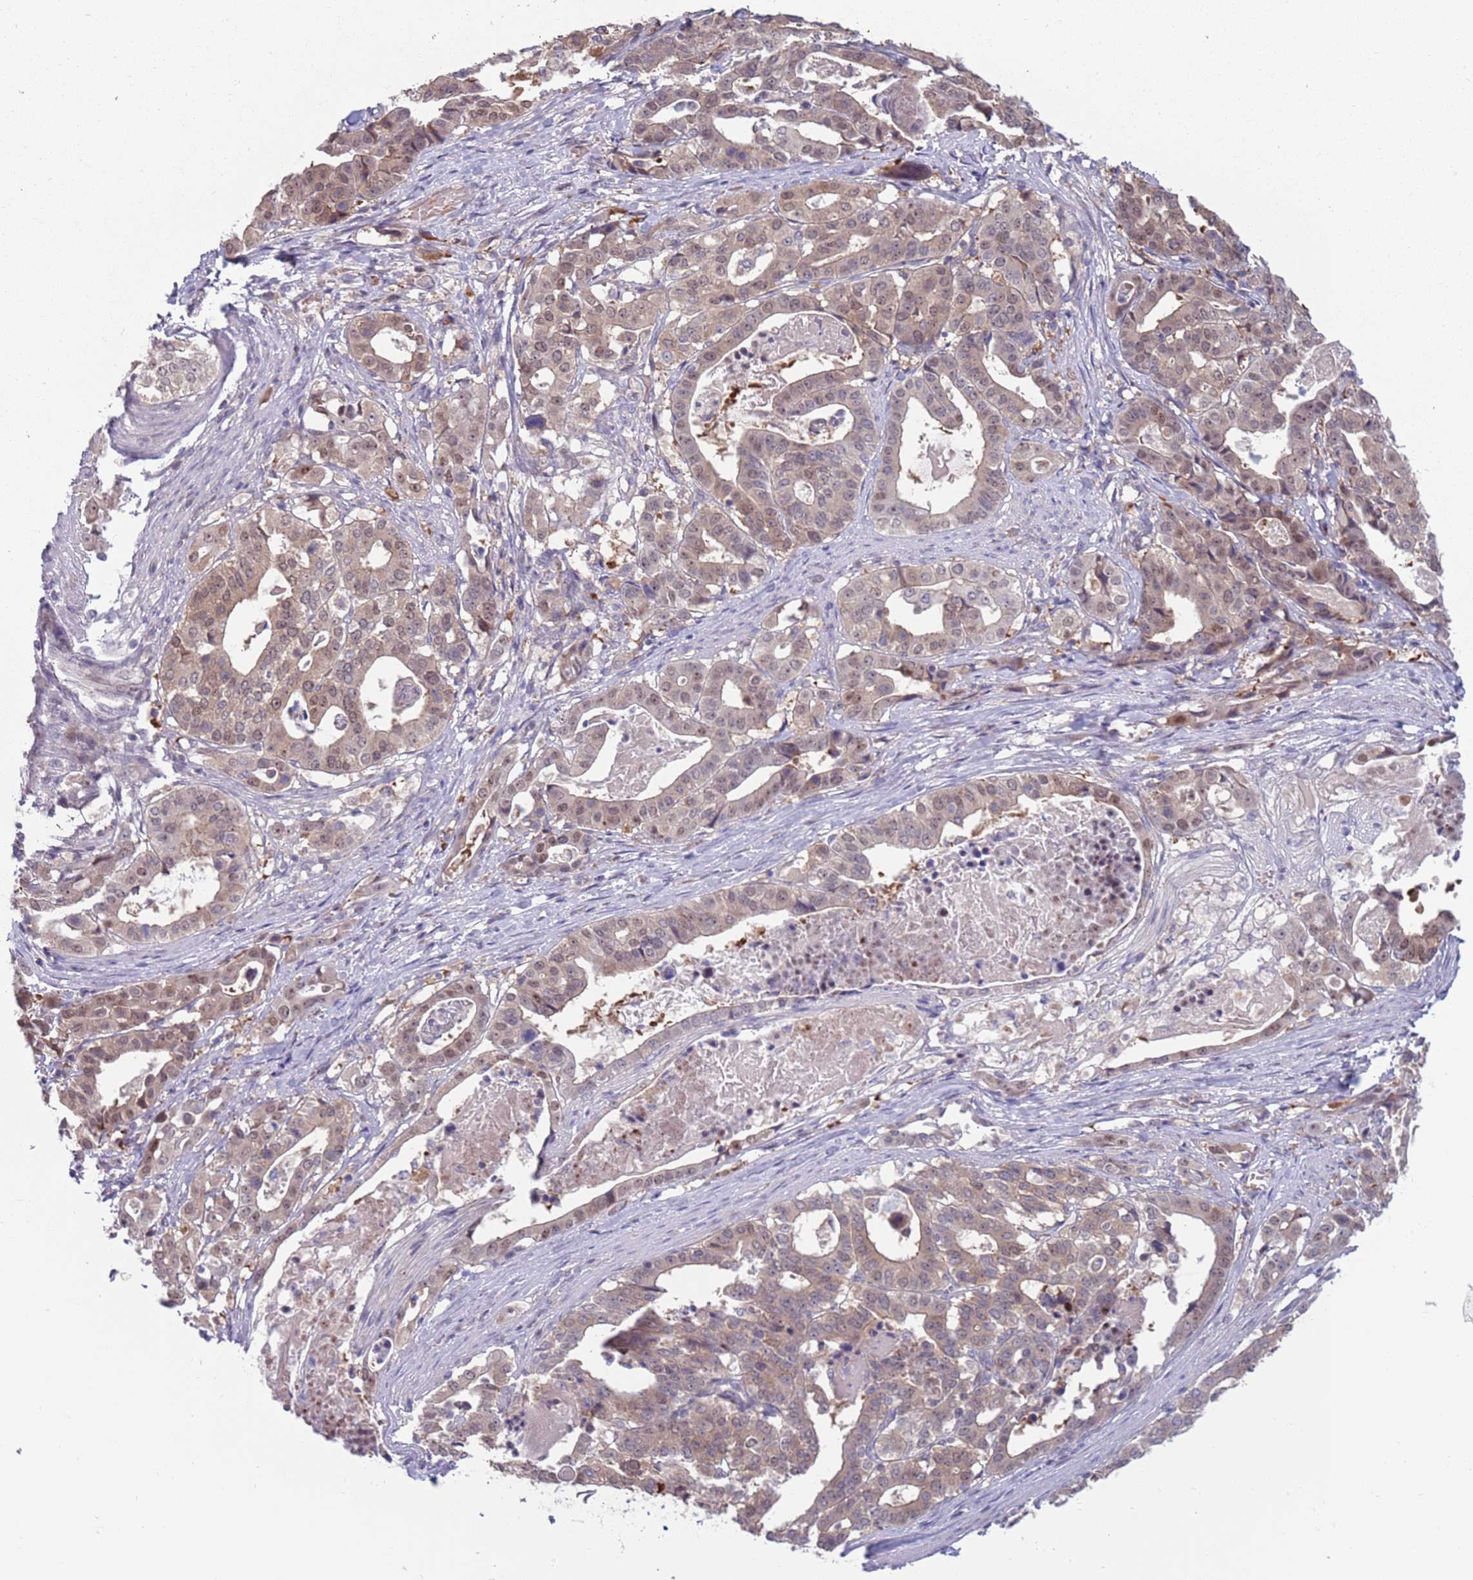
{"staining": {"intensity": "weak", "quantity": ">75%", "location": "cytoplasmic/membranous,nuclear"}, "tissue": "stomach cancer", "cell_type": "Tumor cells", "image_type": "cancer", "snomed": [{"axis": "morphology", "description": "Adenocarcinoma, NOS"}, {"axis": "topography", "description": "Stomach"}], "caption": "The immunohistochemical stain shows weak cytoplasmic/membranous and nuclear positivity in tumor cells of adenocarcinoma (stomach) tissue. (Brightfield microscopy of DAB IHC at high magnification).", "gene": "CLNS1A", "patient": {"sex": "male", "age": 48}}